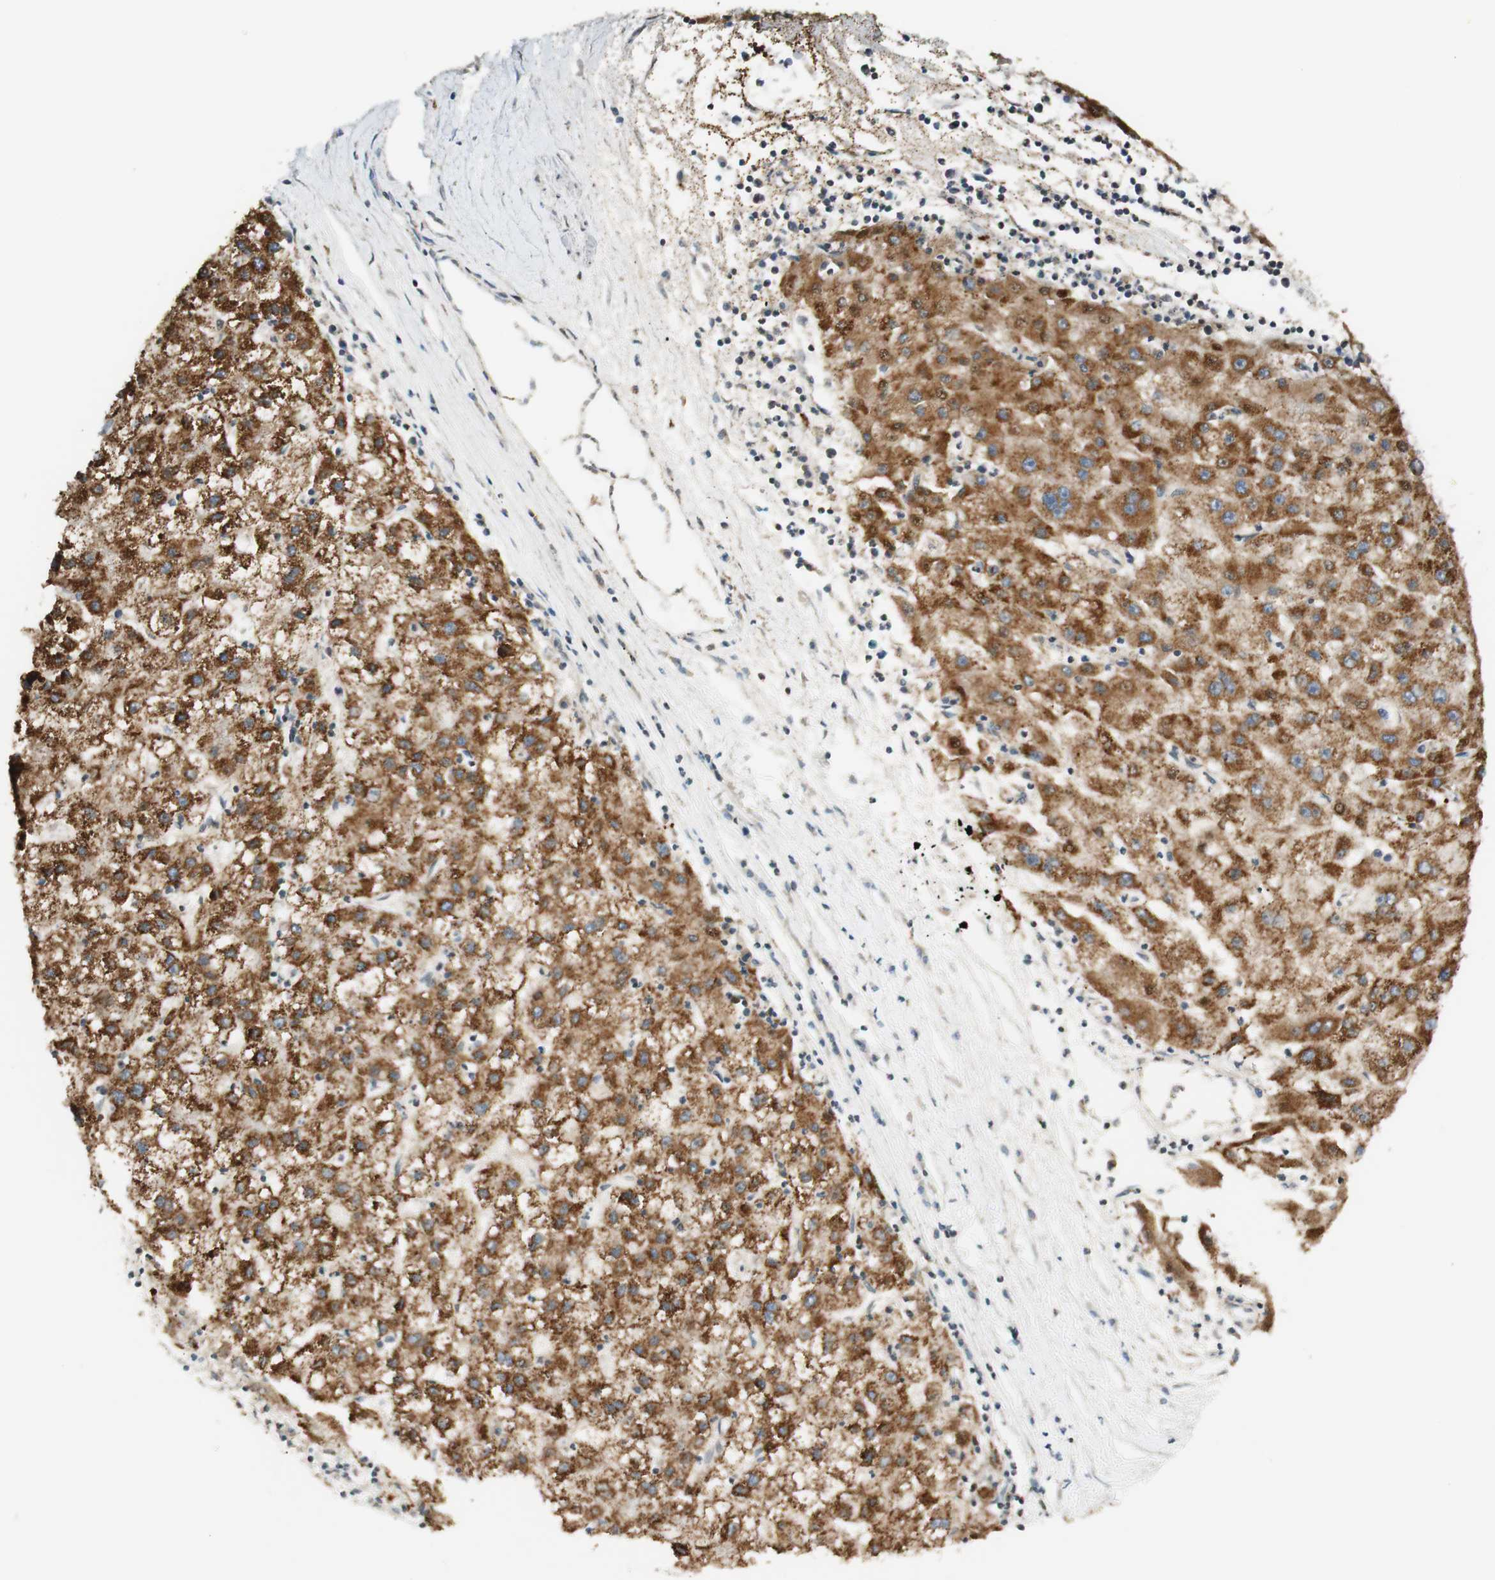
{"staining": {"intensity": "strong", "quantity": ">75%", "location": "cytoplasmic/membranous,nuclear"}, "tissue": "liver cancer", "cell_type": "Tumor cells", "image_type": "cancer", "snomed": [{"axis": "morphology", "description": "Carcinoma, Hepatocellular, NOS"}, {"axis": "topography", "description": "Liver"}], "caption": "Human hepatocellular carcinoma (liver) stained for a protein (brown) demonstrates strong cytoplasmic/membranous and nuclear positive positivity in about >75% of tumor cells.", "gene": "ZNF782", "patient": {"sex": "male", "age": 72}}